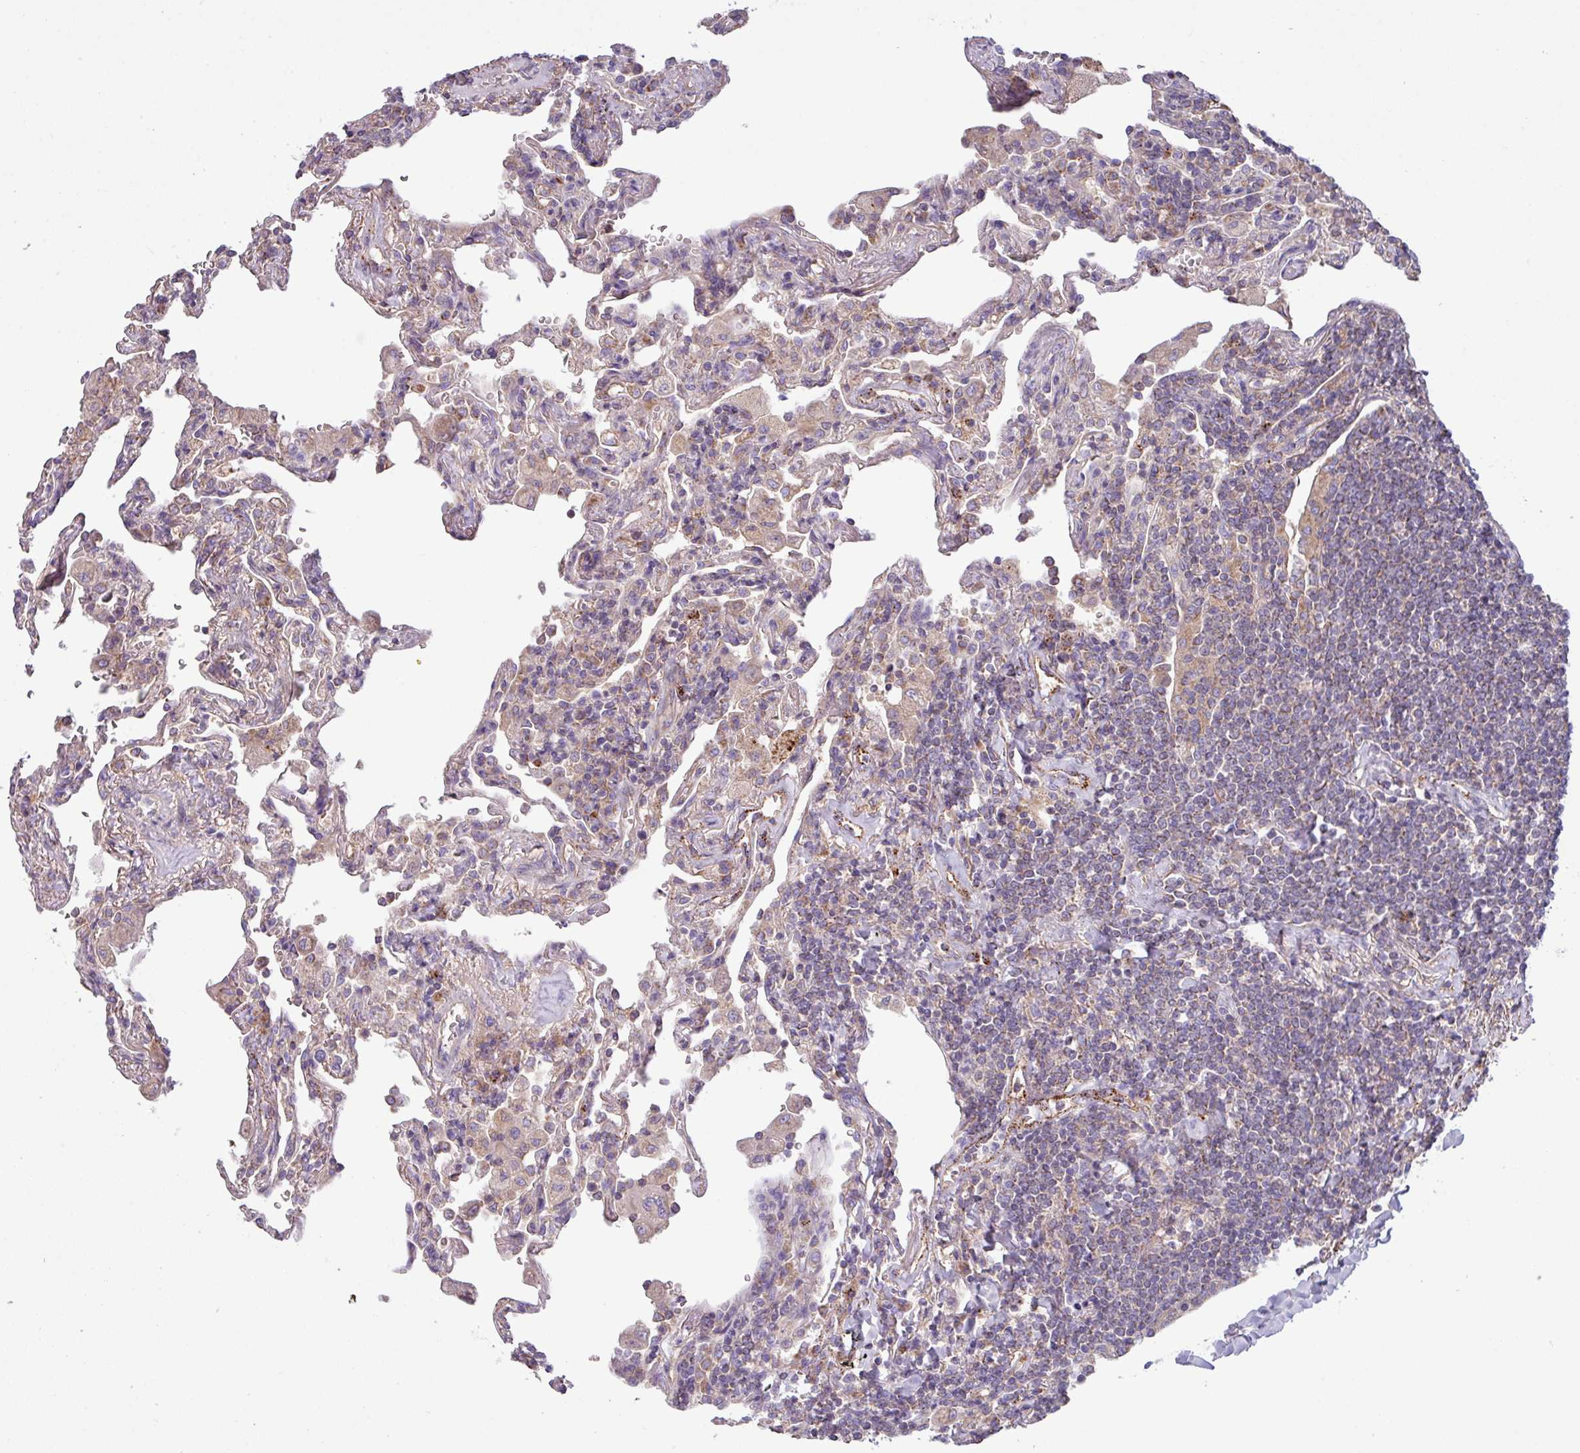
{"staining": {"intensity": "negative", "quantity": "none", "location": "none"}, "tissue": "lymphoma", "cell_type": "Tumor cells", "image_type": "cancer", "snomed": [{"axis": "morphology", "description": "Malignant lymphoma, non-Hodgkin's type, Low grade"}, {"axis": "topography", "description": "Lung"}], "caption": "Immunohistochemical staining of malignant lymphoma, non-Hodgkin's type (low-grade) reveals no significant positivity in tumor cells.", "gene": "PPM1J", "patient": {"sex": "female", "age": 71}}